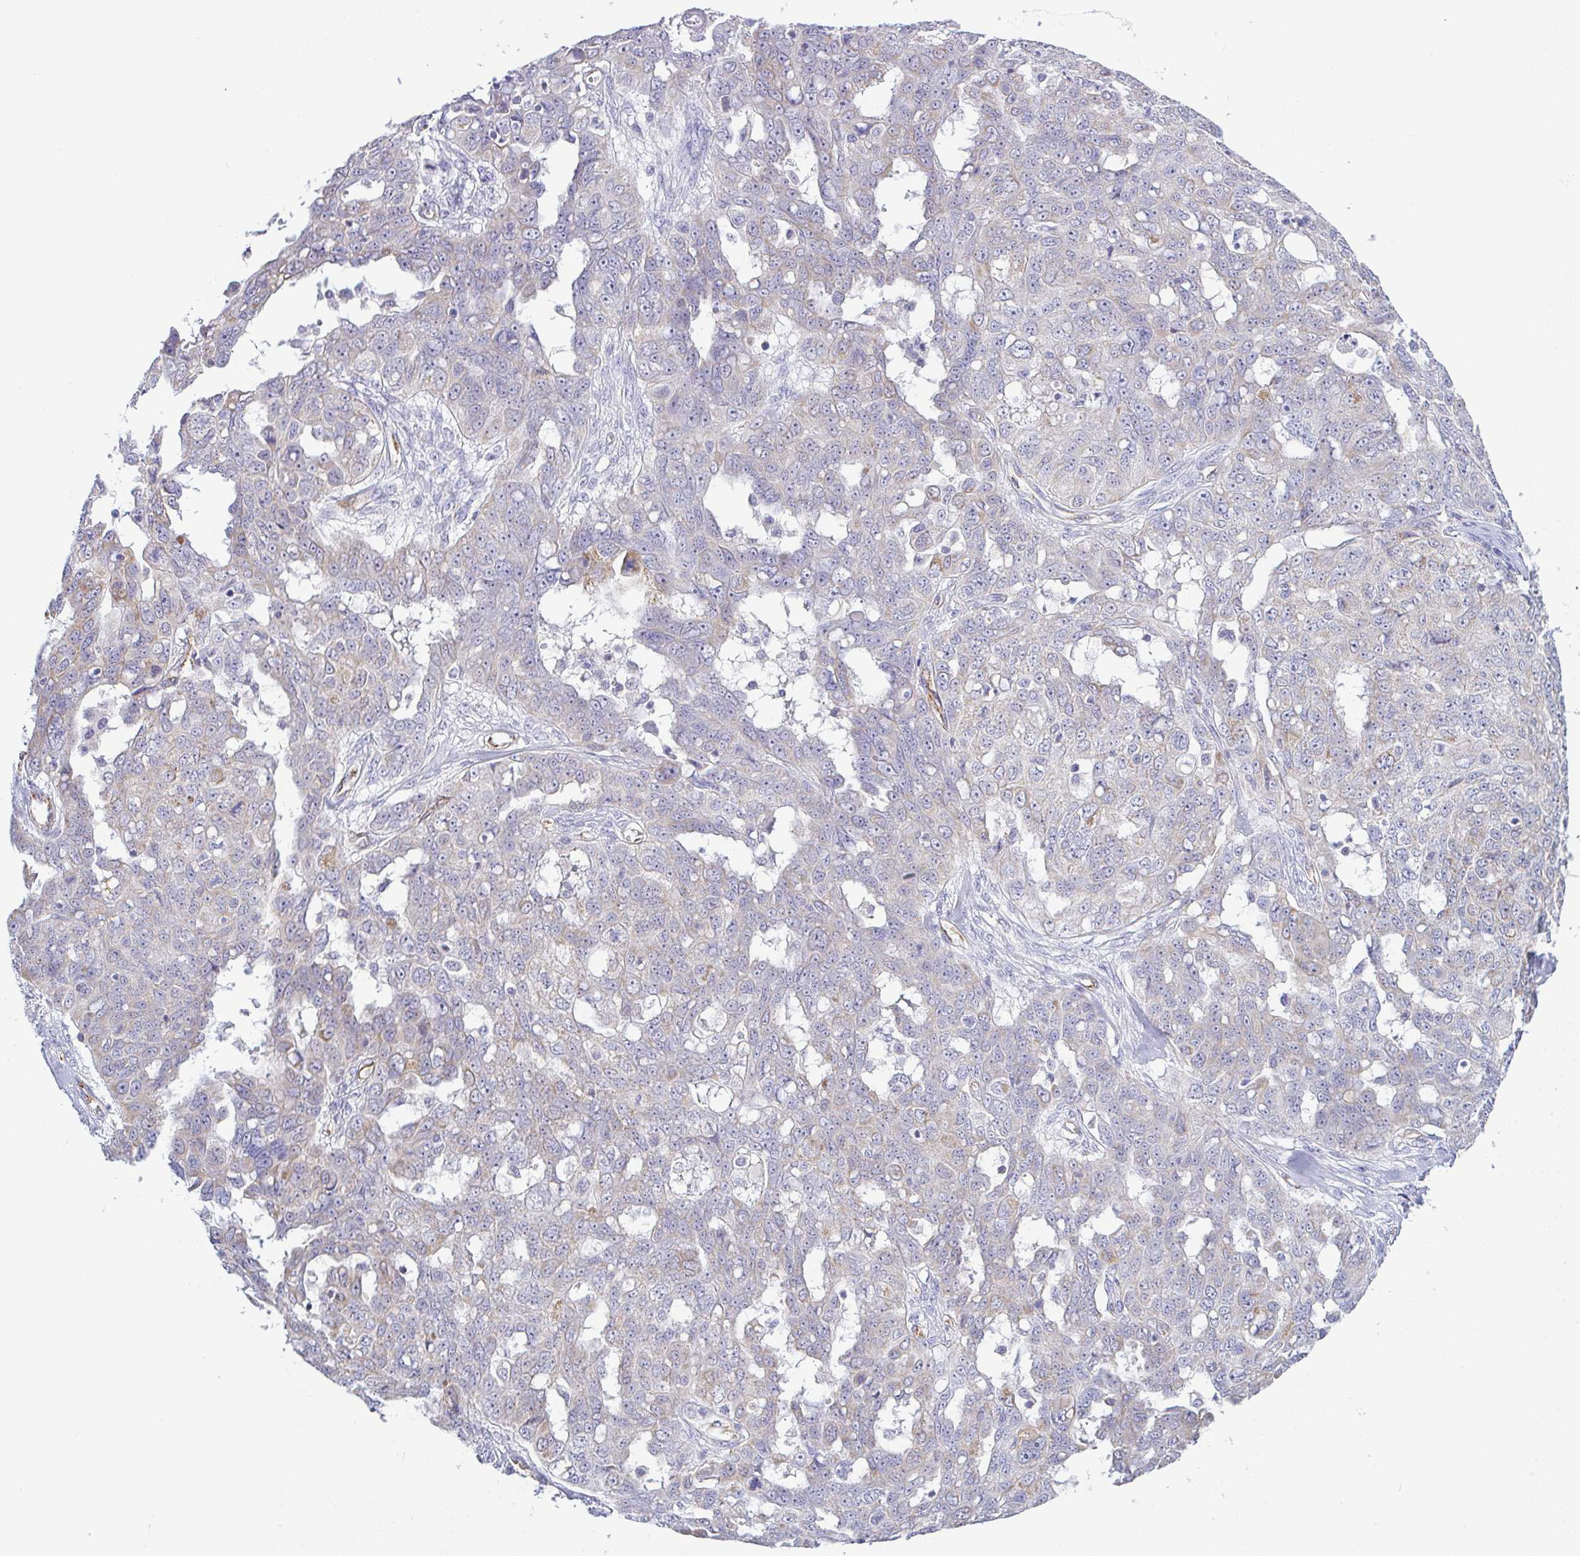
{"staining": {"intensity": "weak", "quantity": "<25%", "location": "cytoplasmic/membranous"}, "tissue": "ovarian cancer", "cell_type": "Tumor cells", "image_type": "cancer", "snomed": [{"axis": "morphology", "description": "Carcinoma, endometroid"}, {"axis": "topography", "description": "Ovary"}], "caption": "The micrograph reveals no significant expression in tumor cells of ovarian cancer.", "gene": "PLCD4", "patient": {"sex": "female", "age": 70}}